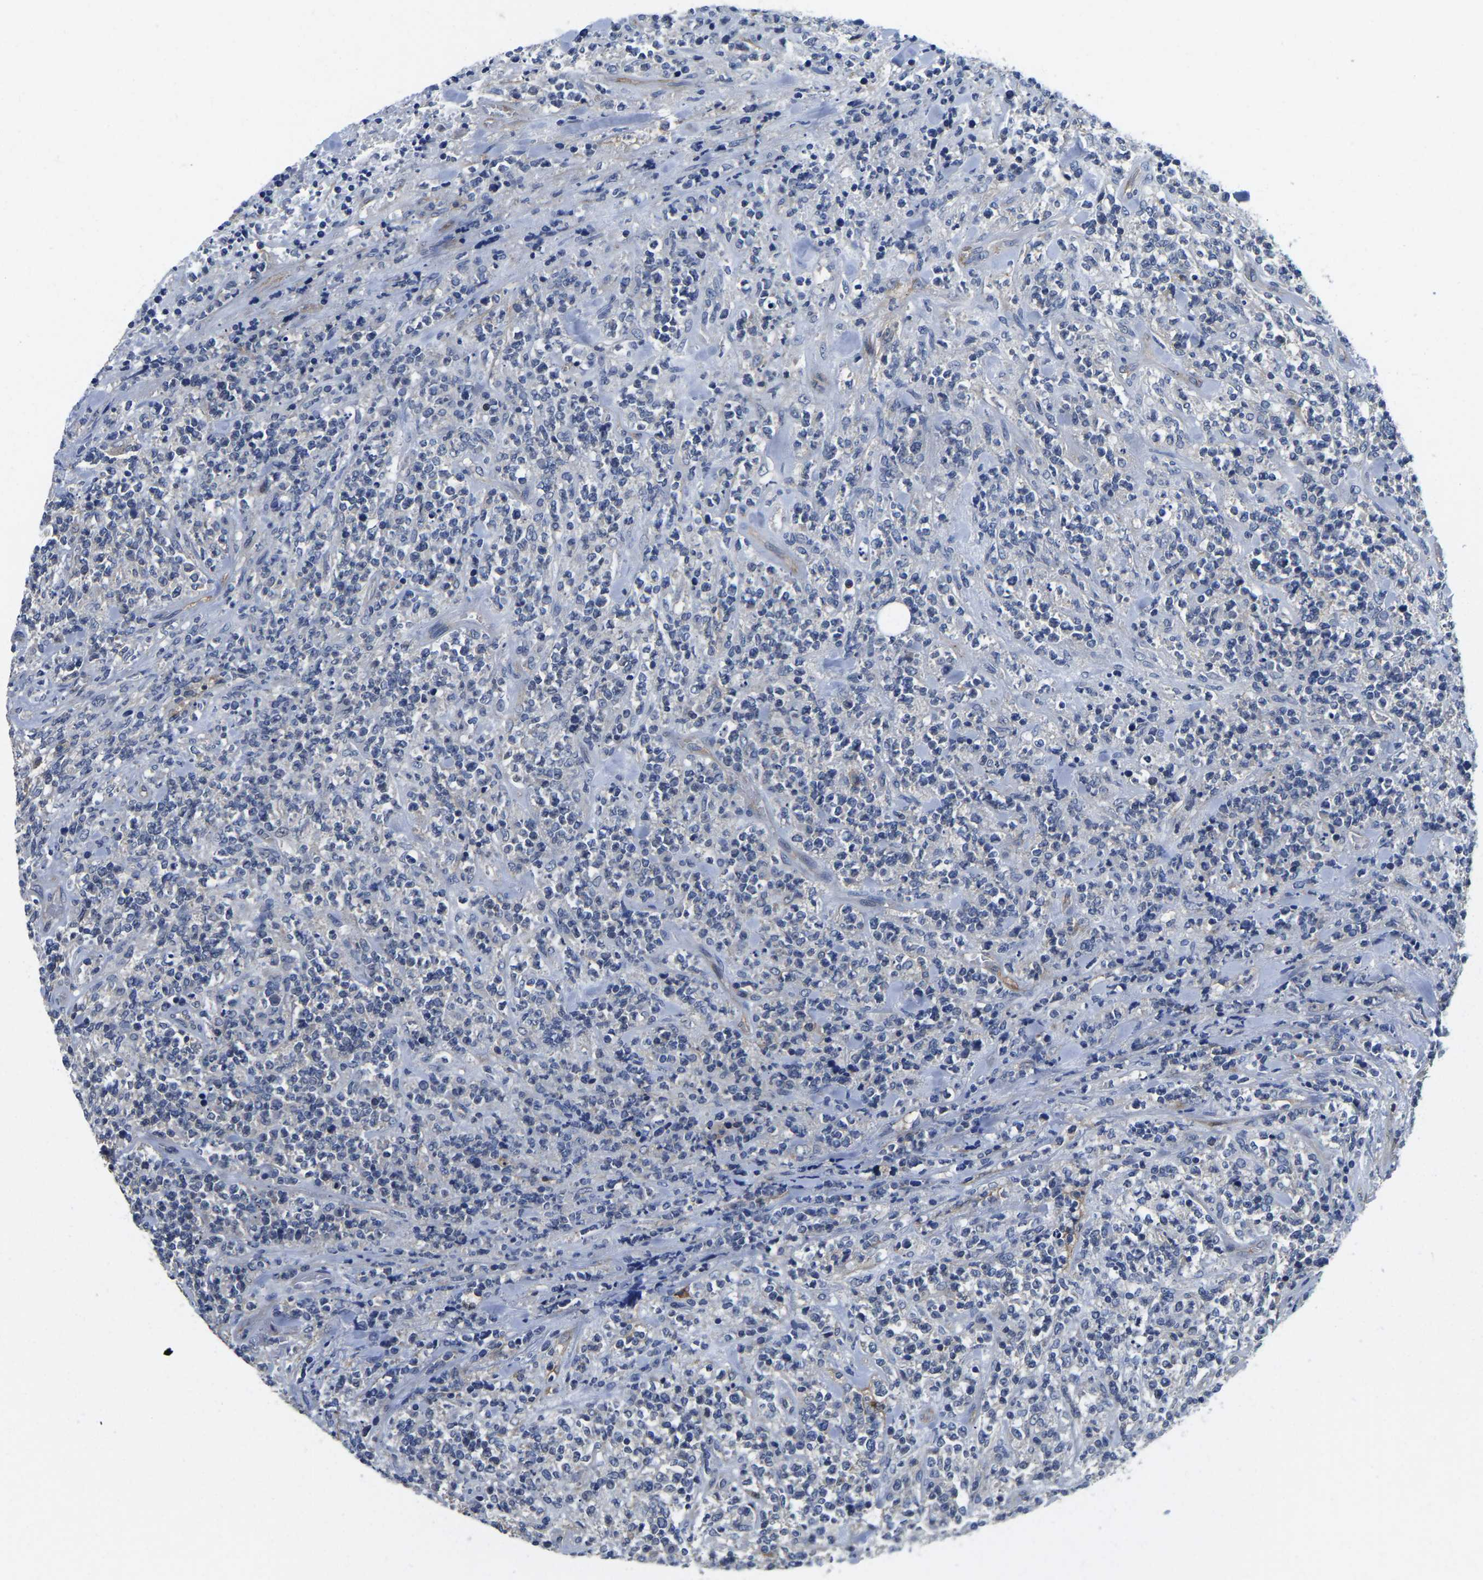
{"staining": {"intensity": "negative", "quantity": "none", "location": "none"}, "tissue": "lymphoma", "cell_type": "Tumor cells", "image_type": "cancer", "snomed": [{"axis": "morphology", "description": "Malignant lymphoma, non-Hodgkin's type, High grade"}, {"axis": "topography", "description": "Soft tissue"}], "caption": "Human lymphoma stained for a protein using immunohistochemistry (IHC) exhibits no staining in tumor cells.", "gene": "ITGA2", "patient": {"sex": "male", "age": 18}}